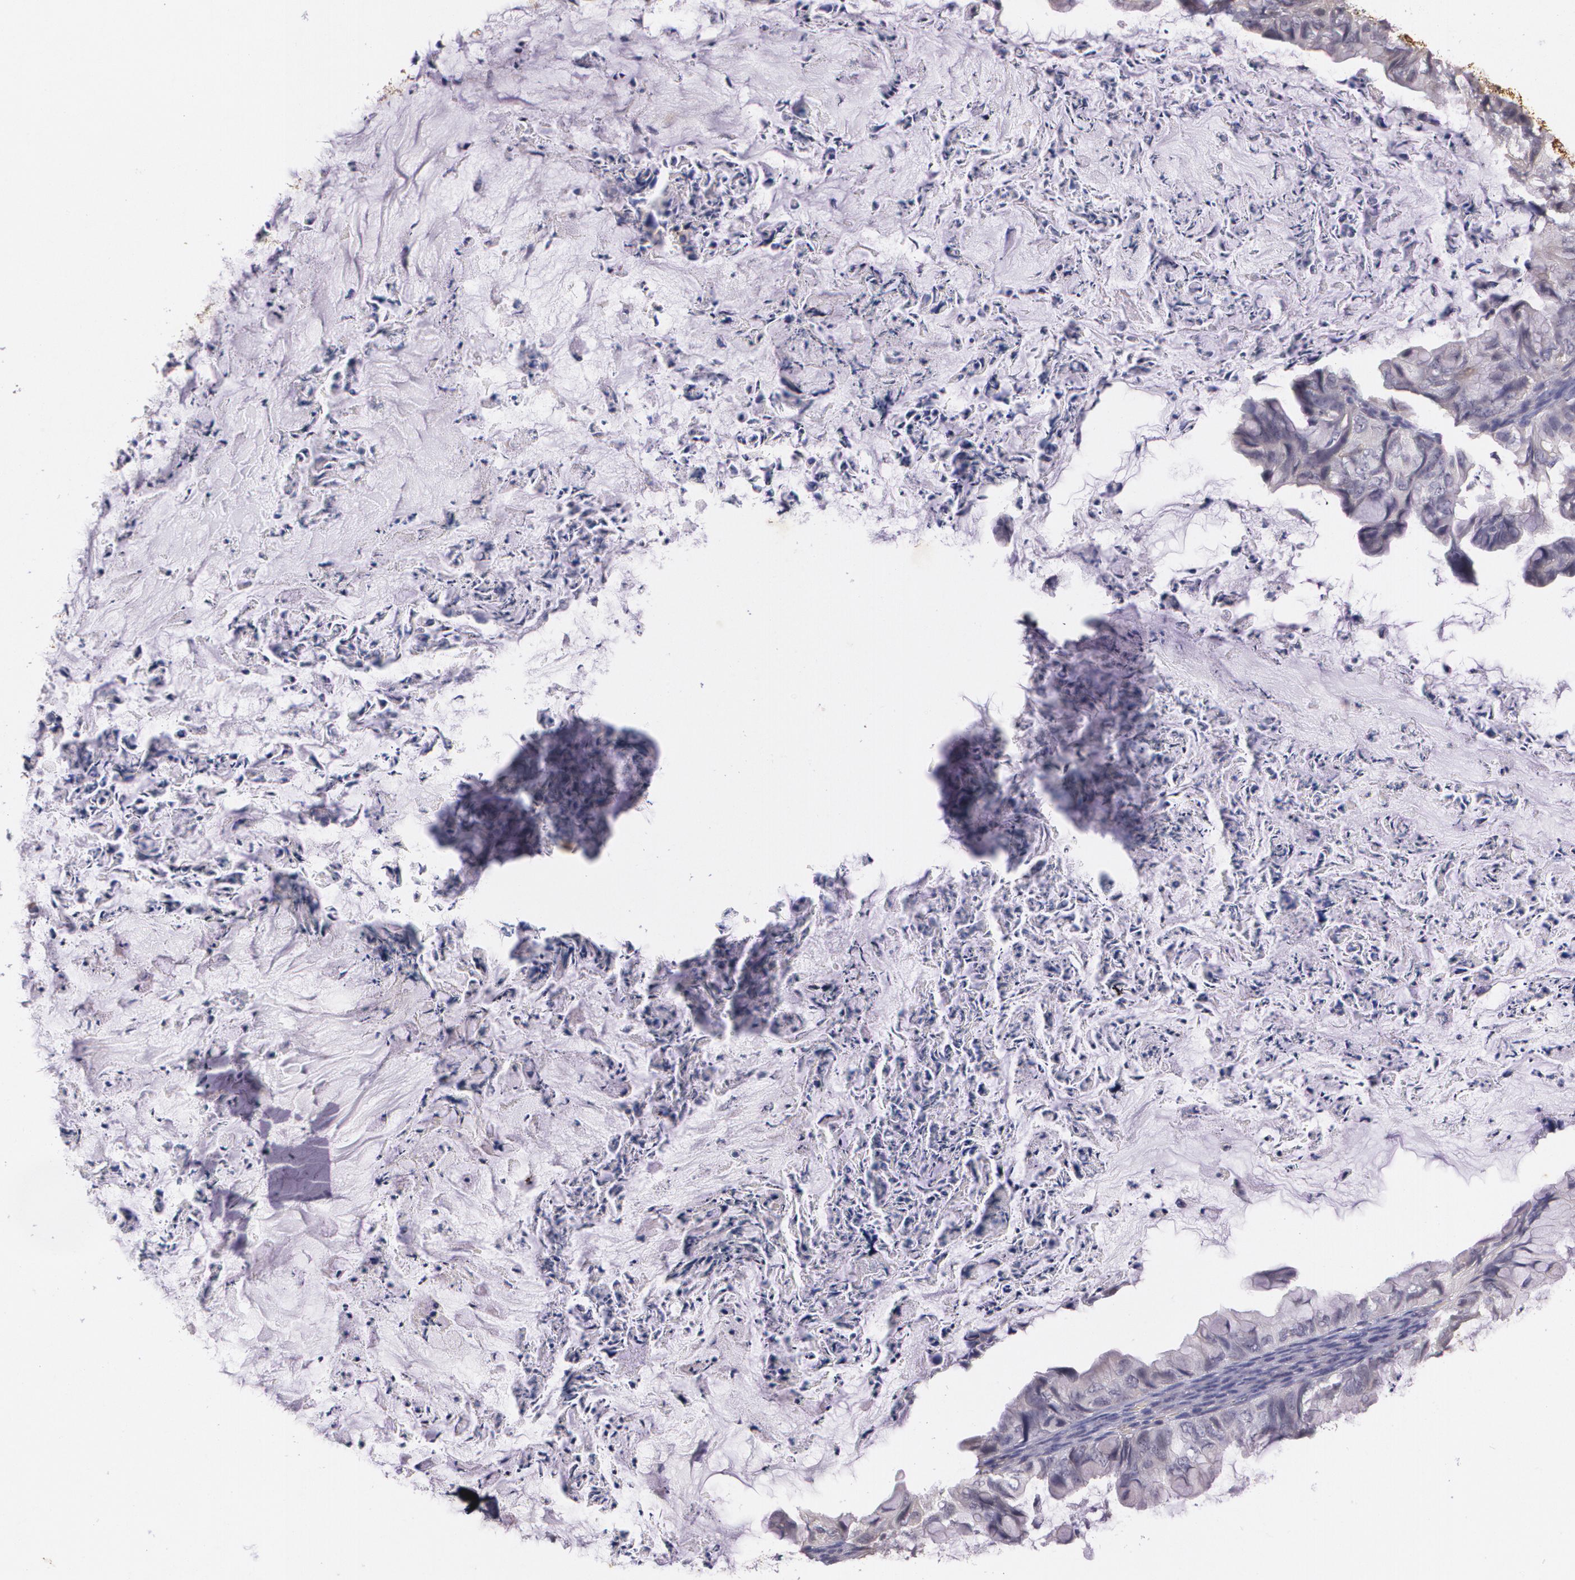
{"staining": {"intensity": "negative", "quantity": "none", "location": "none"}, "tissue": "ovarian cancer", "cell_type": "Tumor cells", "image_type": "cancer", "snomed": [{"axis": "morphology", "description": "Cystadenocarcinoma, mucinous, NOS"}, {"axis": "topography", "description": "Ovary"}], "caption": "DAB (3,3'-diaminobenzidine) immunohistochemical staining of ovarian cancer shows no significant staining in tumor cells.", "gene": "TM4SF1", "patient": {"sex": "female", "age": 36}}